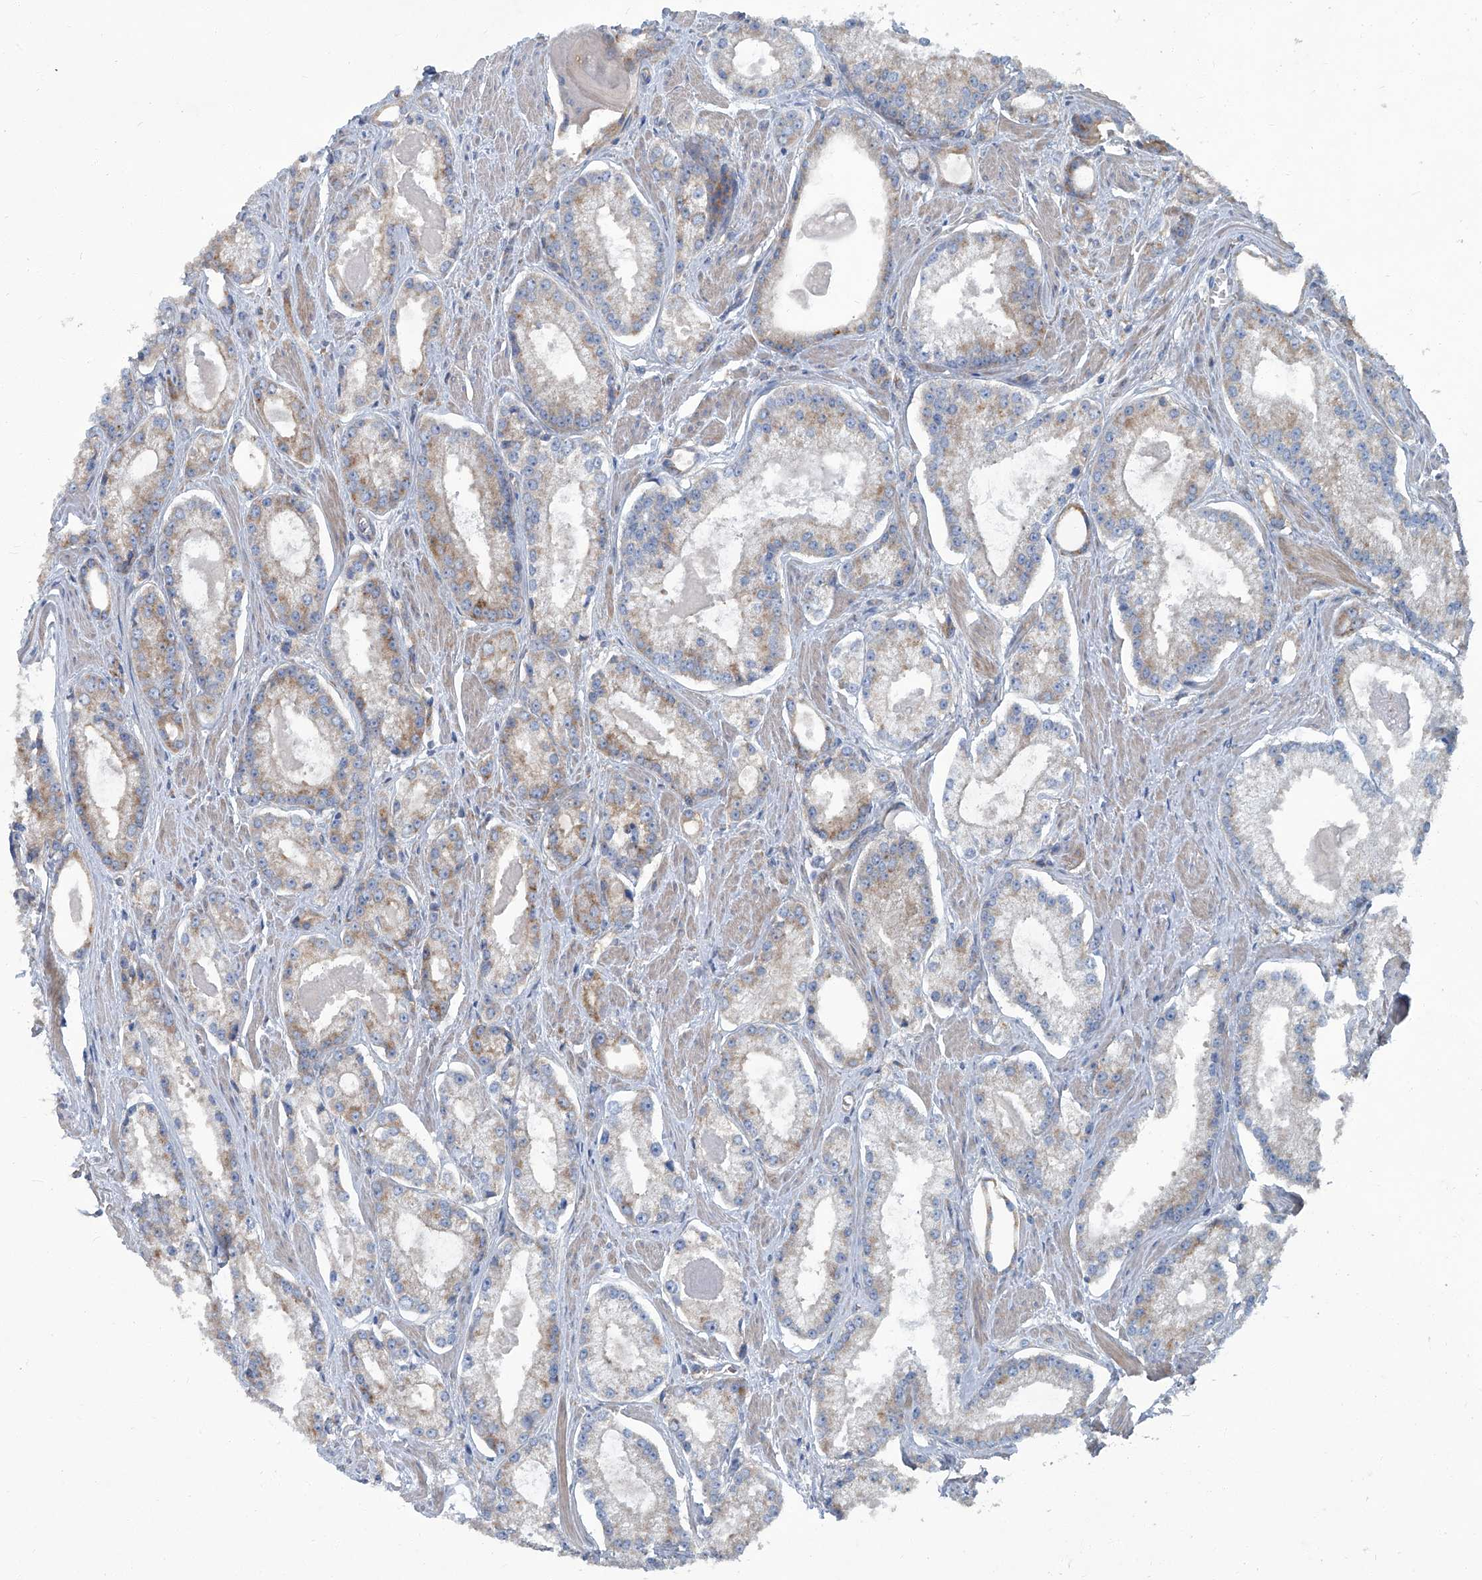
{"staining": {"intensity": "weak", "quantity": "25%-75%", "location": "cytoplasmic/membranous"}, "tissue": "prostate cancer", "cell_type": "Tumor cells", "image_type": "cancer", "snomed": [{"axis": "morphology", "description": "Adenocarcinoma, Low grade"}, {"axis": "topography", "description": "Prostate"}], "caption": "Prostate cancer was stained to show a protein in brown. There is low levels of weak cytoplasmic/membranous staining in about 25%-75% of tumor cells.", "gene": "PIGH", "patient": {"sex": "male", "age": 54}}